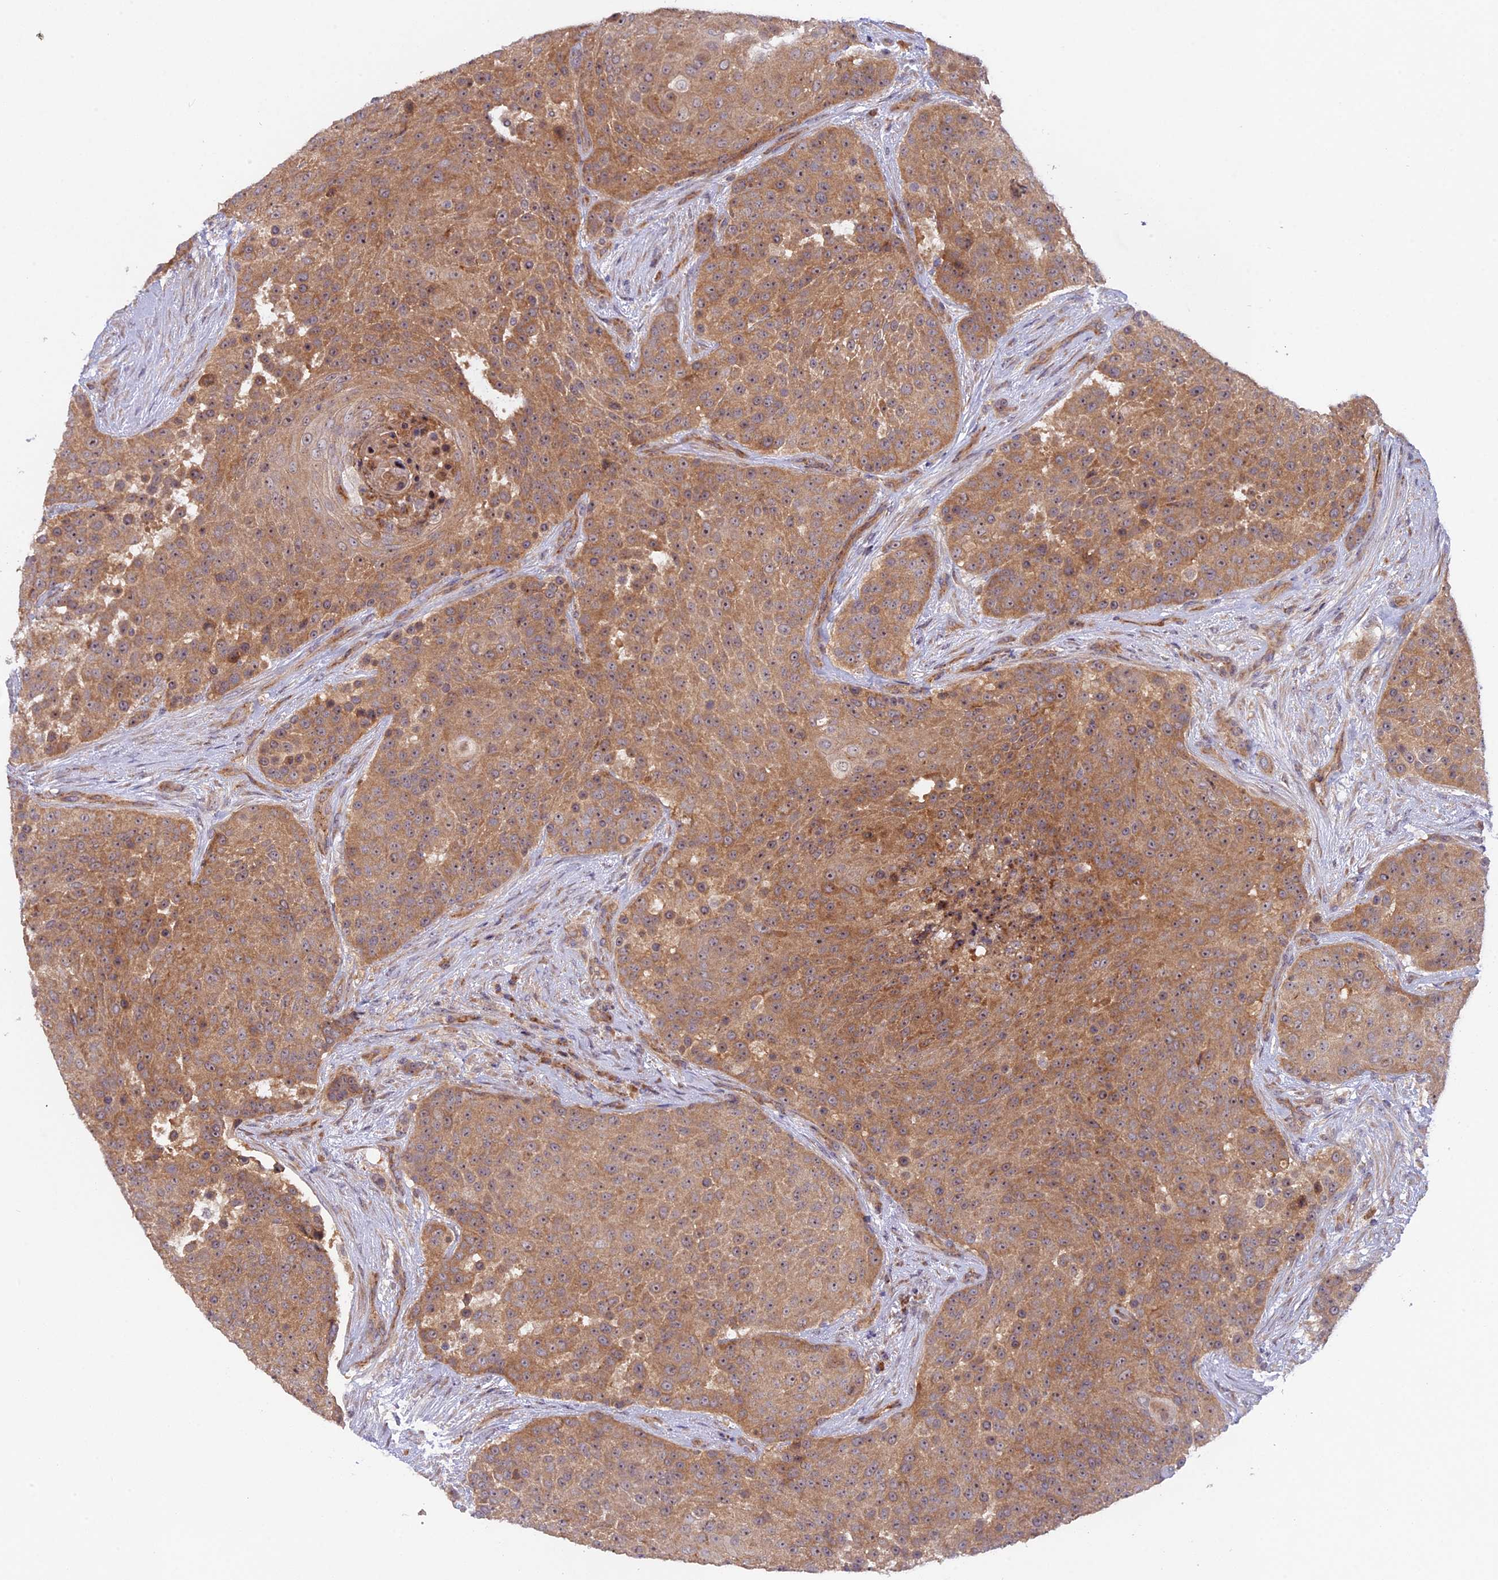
{"staining": {"intensity": "moderate", "quantity": ">75%", "location": "cytoplasmic/membranous"}, "tissue": "urothelial cancer", "cell_type": "Tumor cells", "image_type": "cancer", "snomed": [{"axis": "morphology", "description": "Urothelial carcinoma, High grade"}, {"axis": "topography", "description": "Urinary bladder"}], "caption": "An image of urothelial cancer stained for a protein demonstrates moderate cytoplasmic/membranous brown staining in tumor cells.", "gene": "FERMT1", "patient": {"sex": "female", "age": 63}}